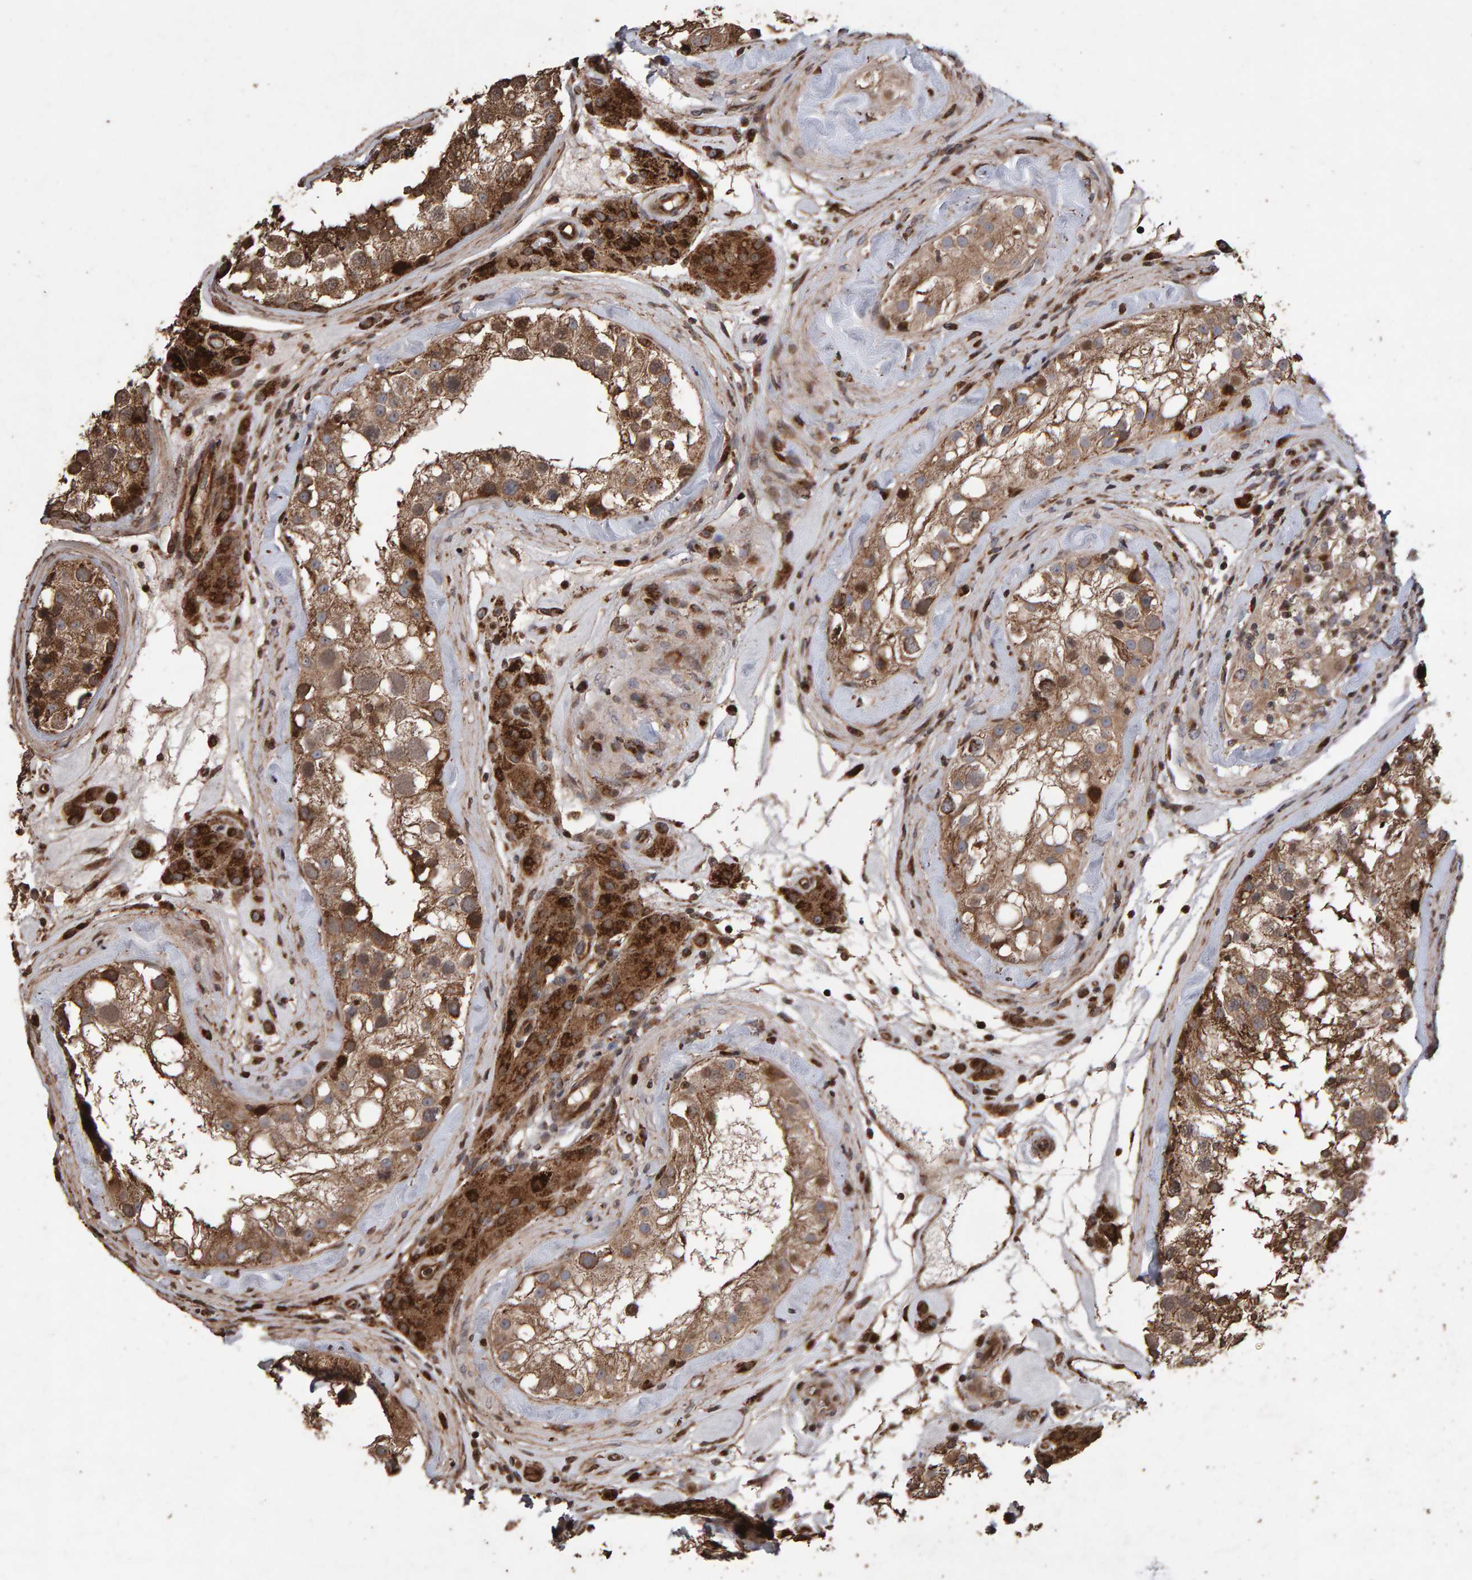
{"staining": {"intensity": "moderate", "quantity": ">75%", "location": "cytoplasmic/membranous"}, "tissue": "testis", "cell_type": "Cells in seminiferous ducts", "image_type": "normal", "snomed": [{"axis": "morphology", "description": "Normal tissue, NOS"}, {"axis": "topography", "description": "Testis"}], "caption": "Benign testis displays moderate cytoplasmic/membranous staining in approximately >75% of cells in seminiferous ducts, visualized by immunohistochemistry.", "gene": "OSBP2", "patient": {"sex": "male", "age": 46}}